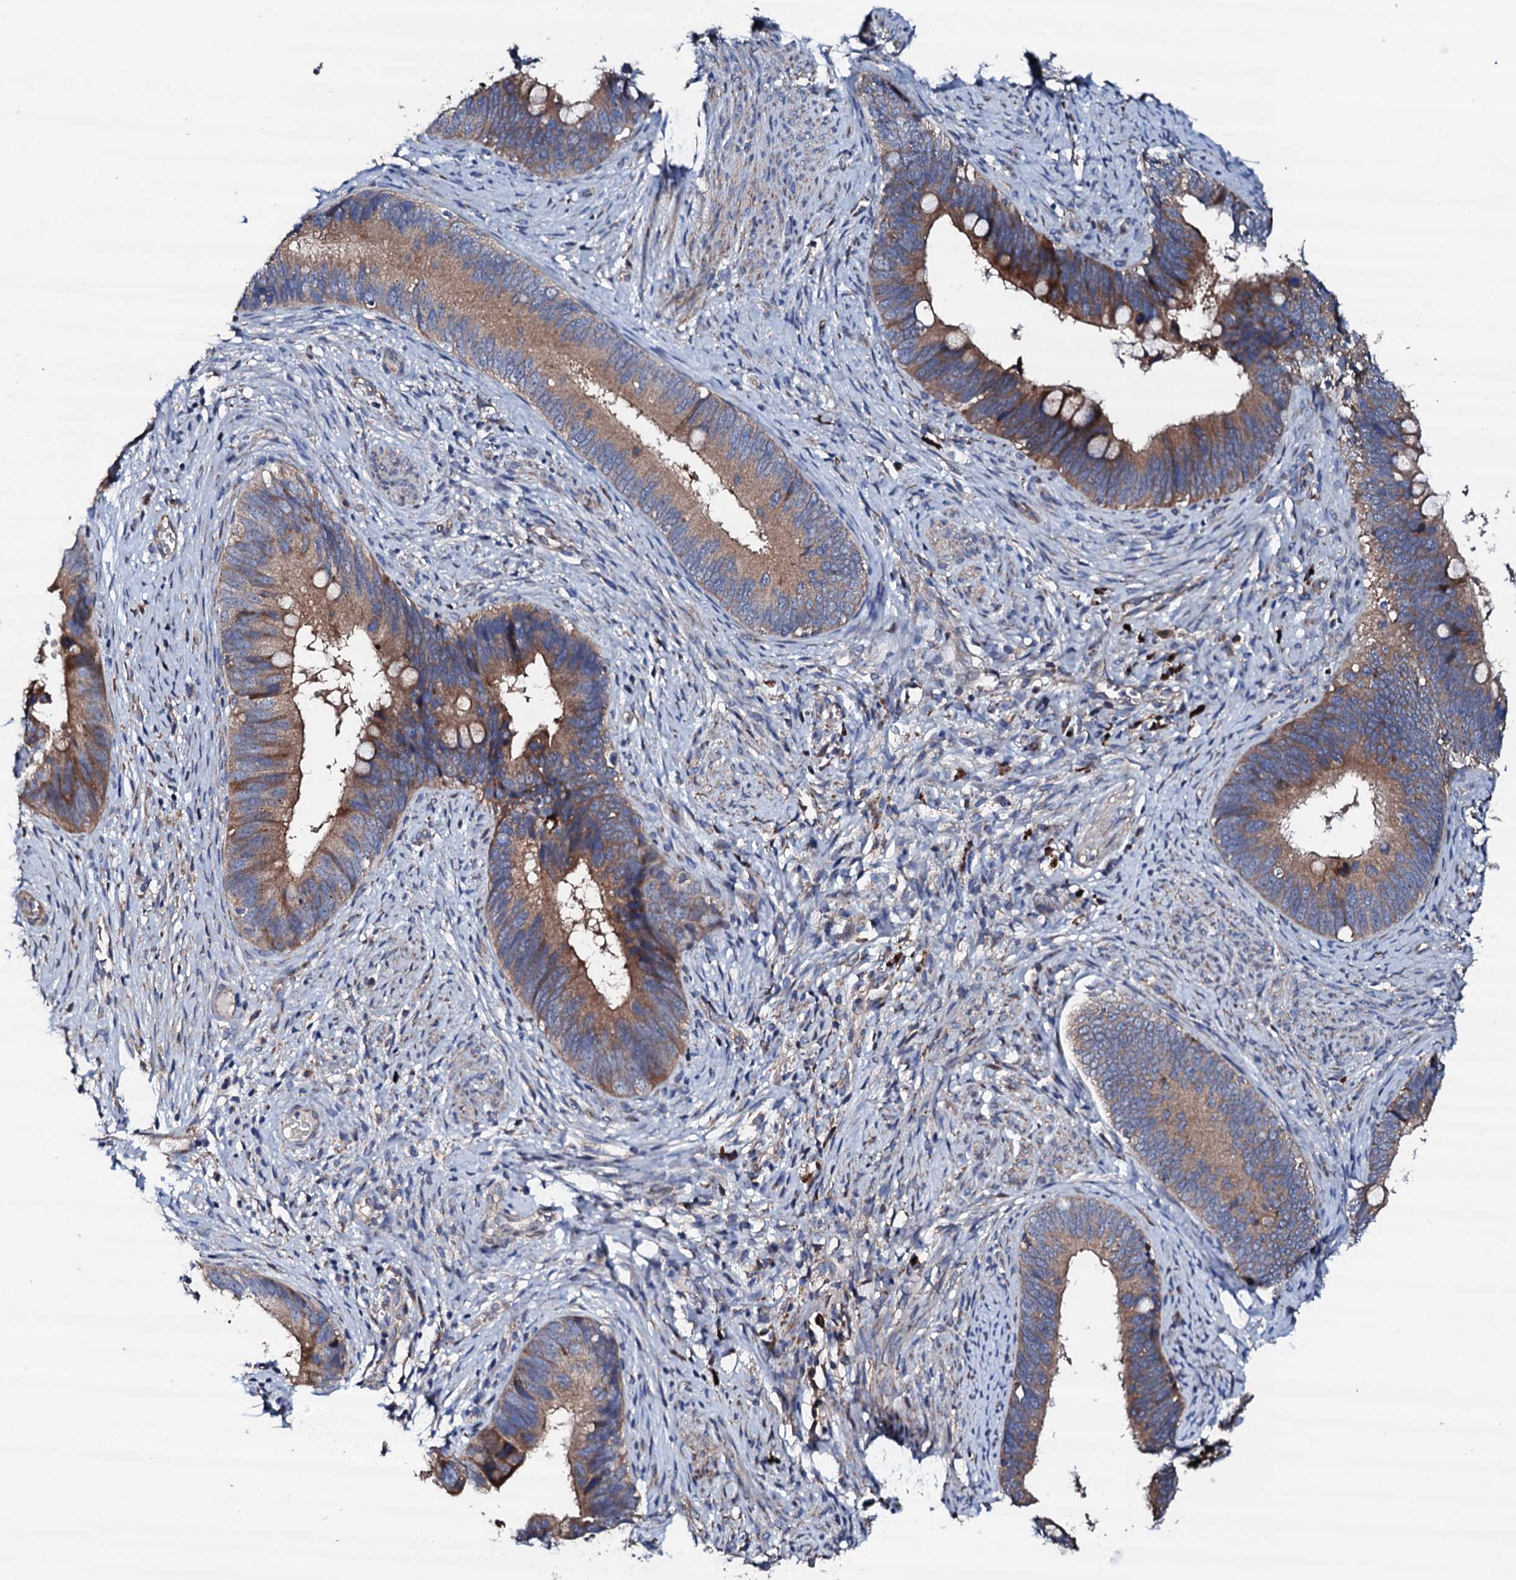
{"staining": {"intensity": "moderate", "quantity": ">75%", "location": "cytoplasmic/membranous"}, "tissue": "cervical cancer", "cell_type": "Tumor cells", "image_type": "cancer", "snomed": [{"axis": "morphology", "description": "Adenocarcinoma, NOS"}, {"axis": "topography", "description": "Cervix"}], "caption": "Cervical cancer (adenocarcinoma) tissue shows moderate cytoplasmic/membranous staining in approximately >75% of tumor cells", "gene": "LIPT2", "patient": {"sex": "female", "age": 42}}